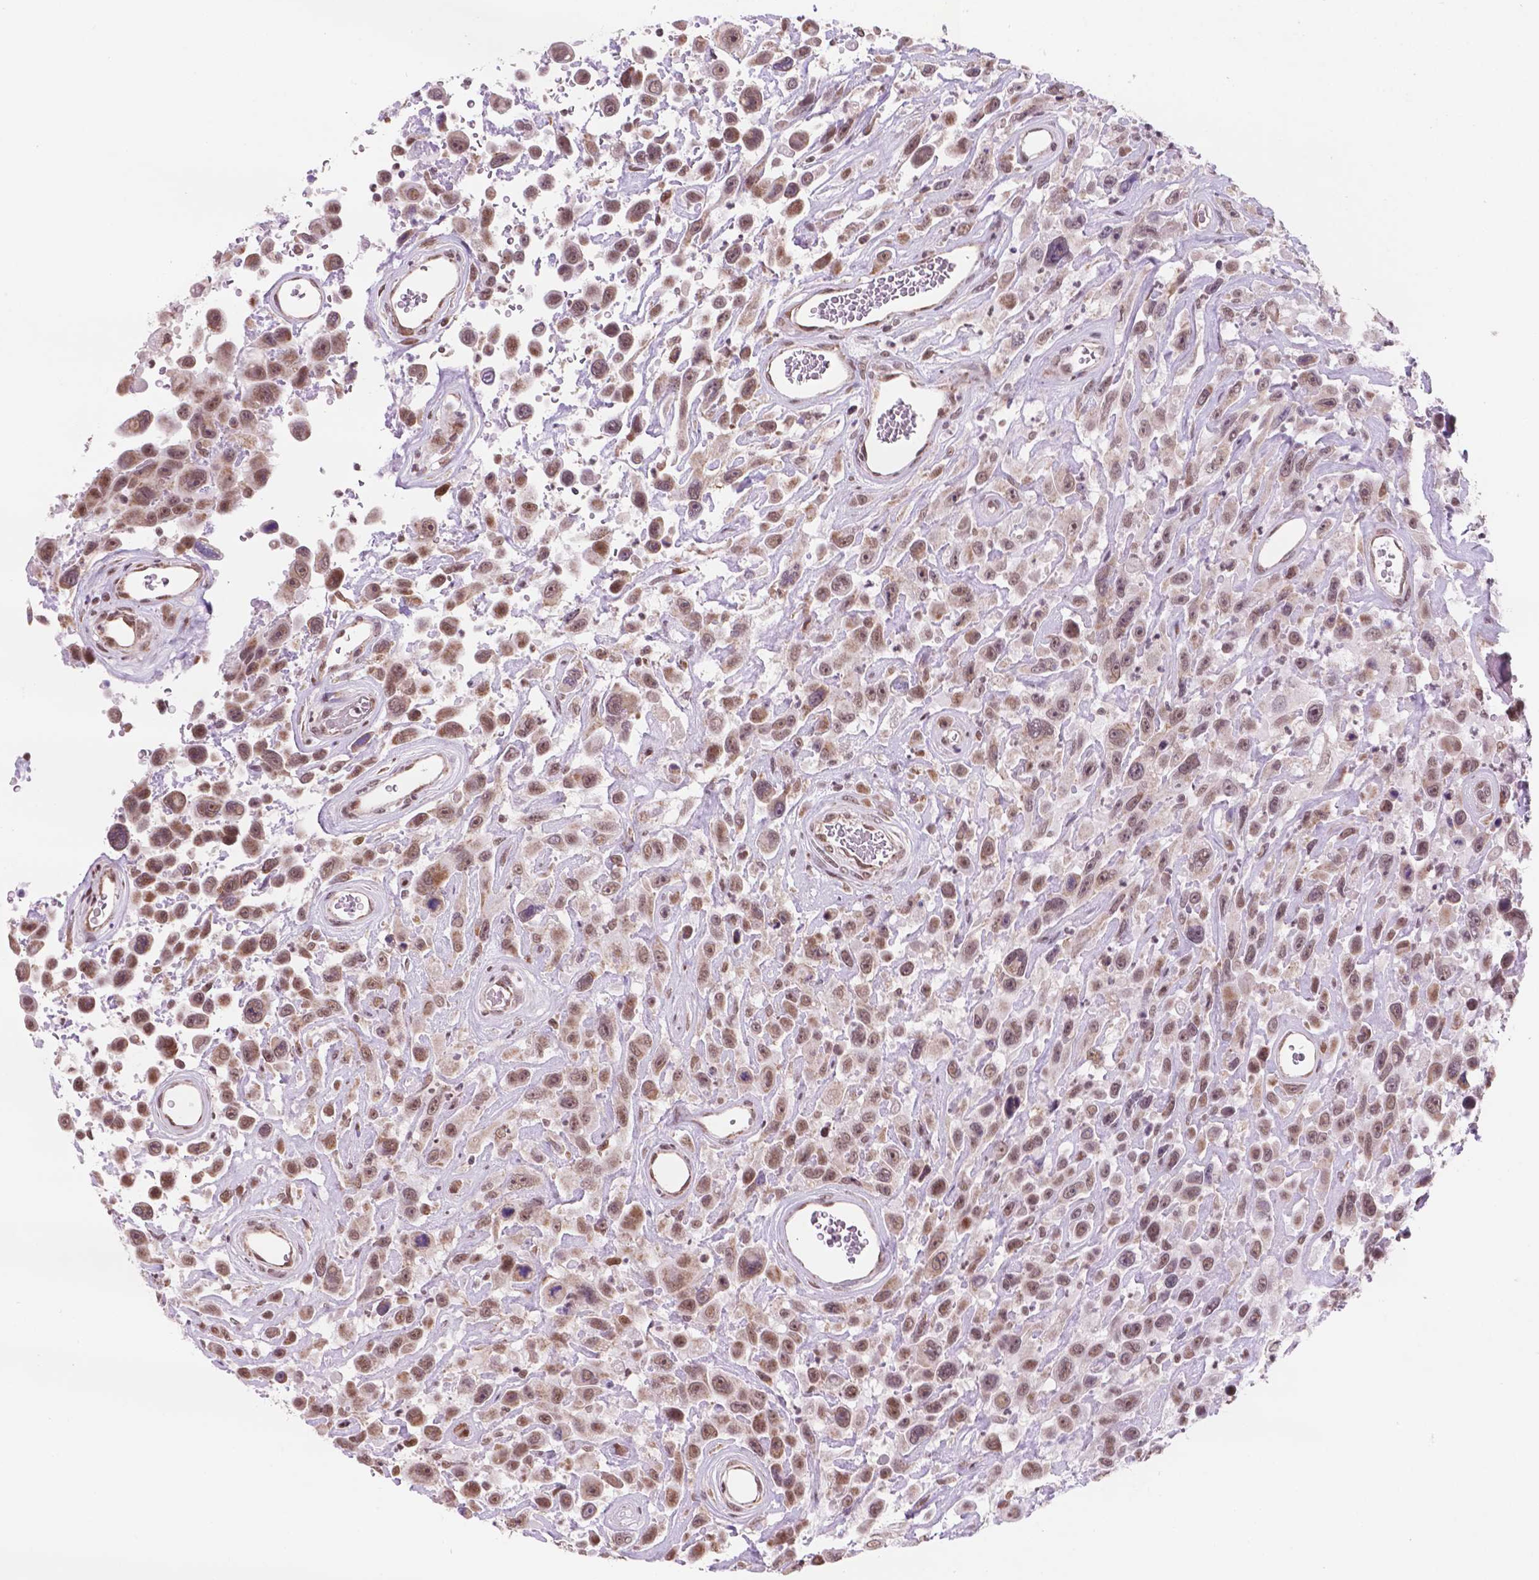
{"staining": {"intensity": "moderate", "quantity": ">75%", "location": "cytoplasmic/membranous,nuclear"}, "tissue": "urothelial cancer", "cell_type": "Tumor cells", "image_type": "cancer", "snomed": [{"axis": "morphology", "description": "Urothelial carcinoma, High grade"}, {"axis": "topography", "description": "Urinary bladder"}], "caption": "Moderate cytoplasmic/membranous and nuclear positivity is seen in approximately >75% of tumor cells in high-grade urothelial carcinoma.", "gene": "NDUFA10", "patient": {"sex": "male", "age": 53}}